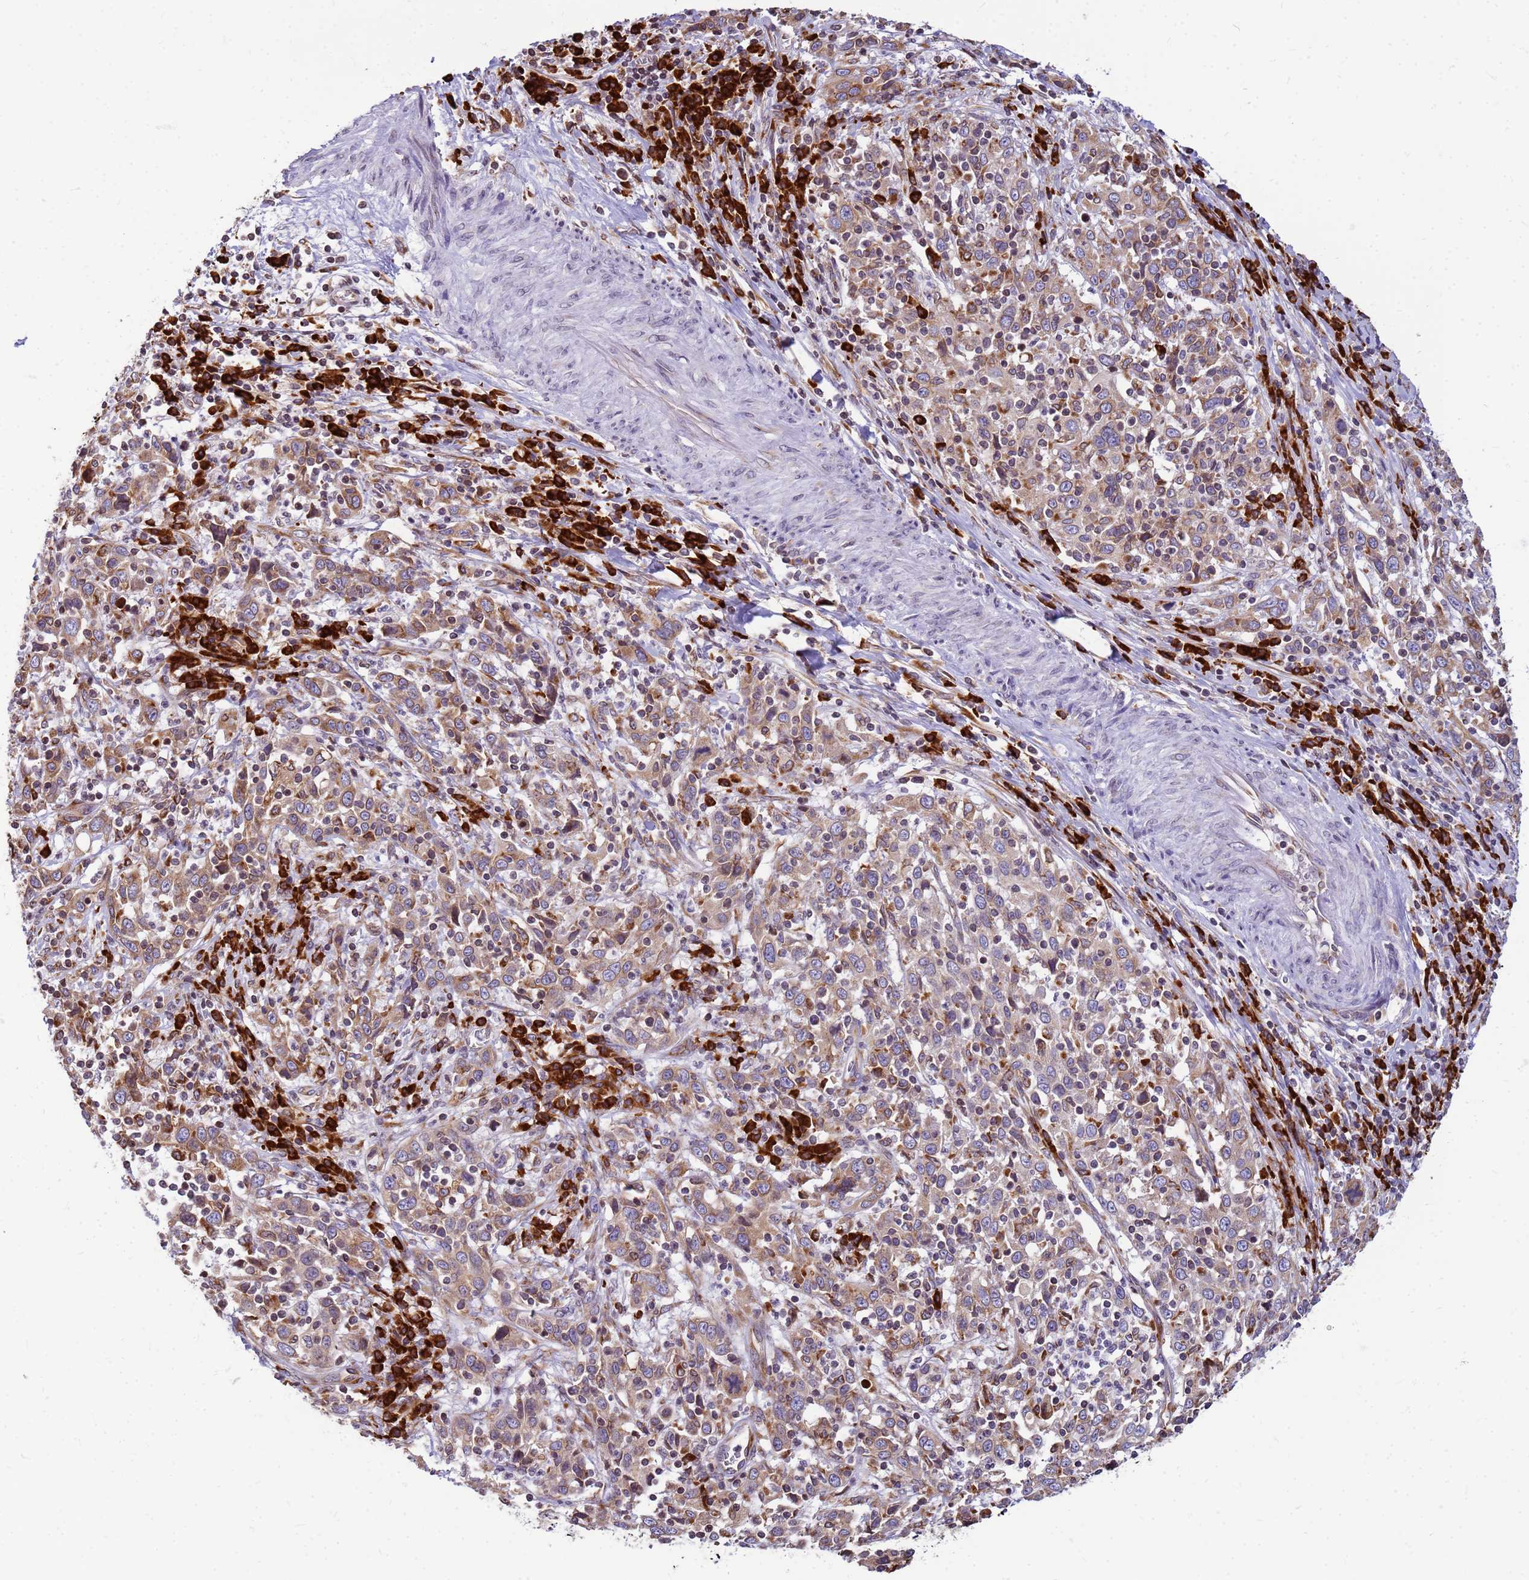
{"staining": {"intensity": "moderate", "quantity": "25%-75%", "location": "cytoplasmic/membranous"}, "tissue": "cervical cancer", "cell_type": "Tumor cells", "image_type": "cancer", "snomed": [{"axis": "morphology", "description": "Squamous cell carcinoma, NOS"}, {"axis": "topography", "description": "Cervix"}], "caption": "DAB (3,3'-diaminobenzidine) immunohistochemical staining of human squamous cell carcinoma (cervical) shows moderate cytoplasmic/membranous protein positivity in about 25%-75% of tumor cells.", "gene": "SSR4", "patient": {"sex": "female", "age": 46}}